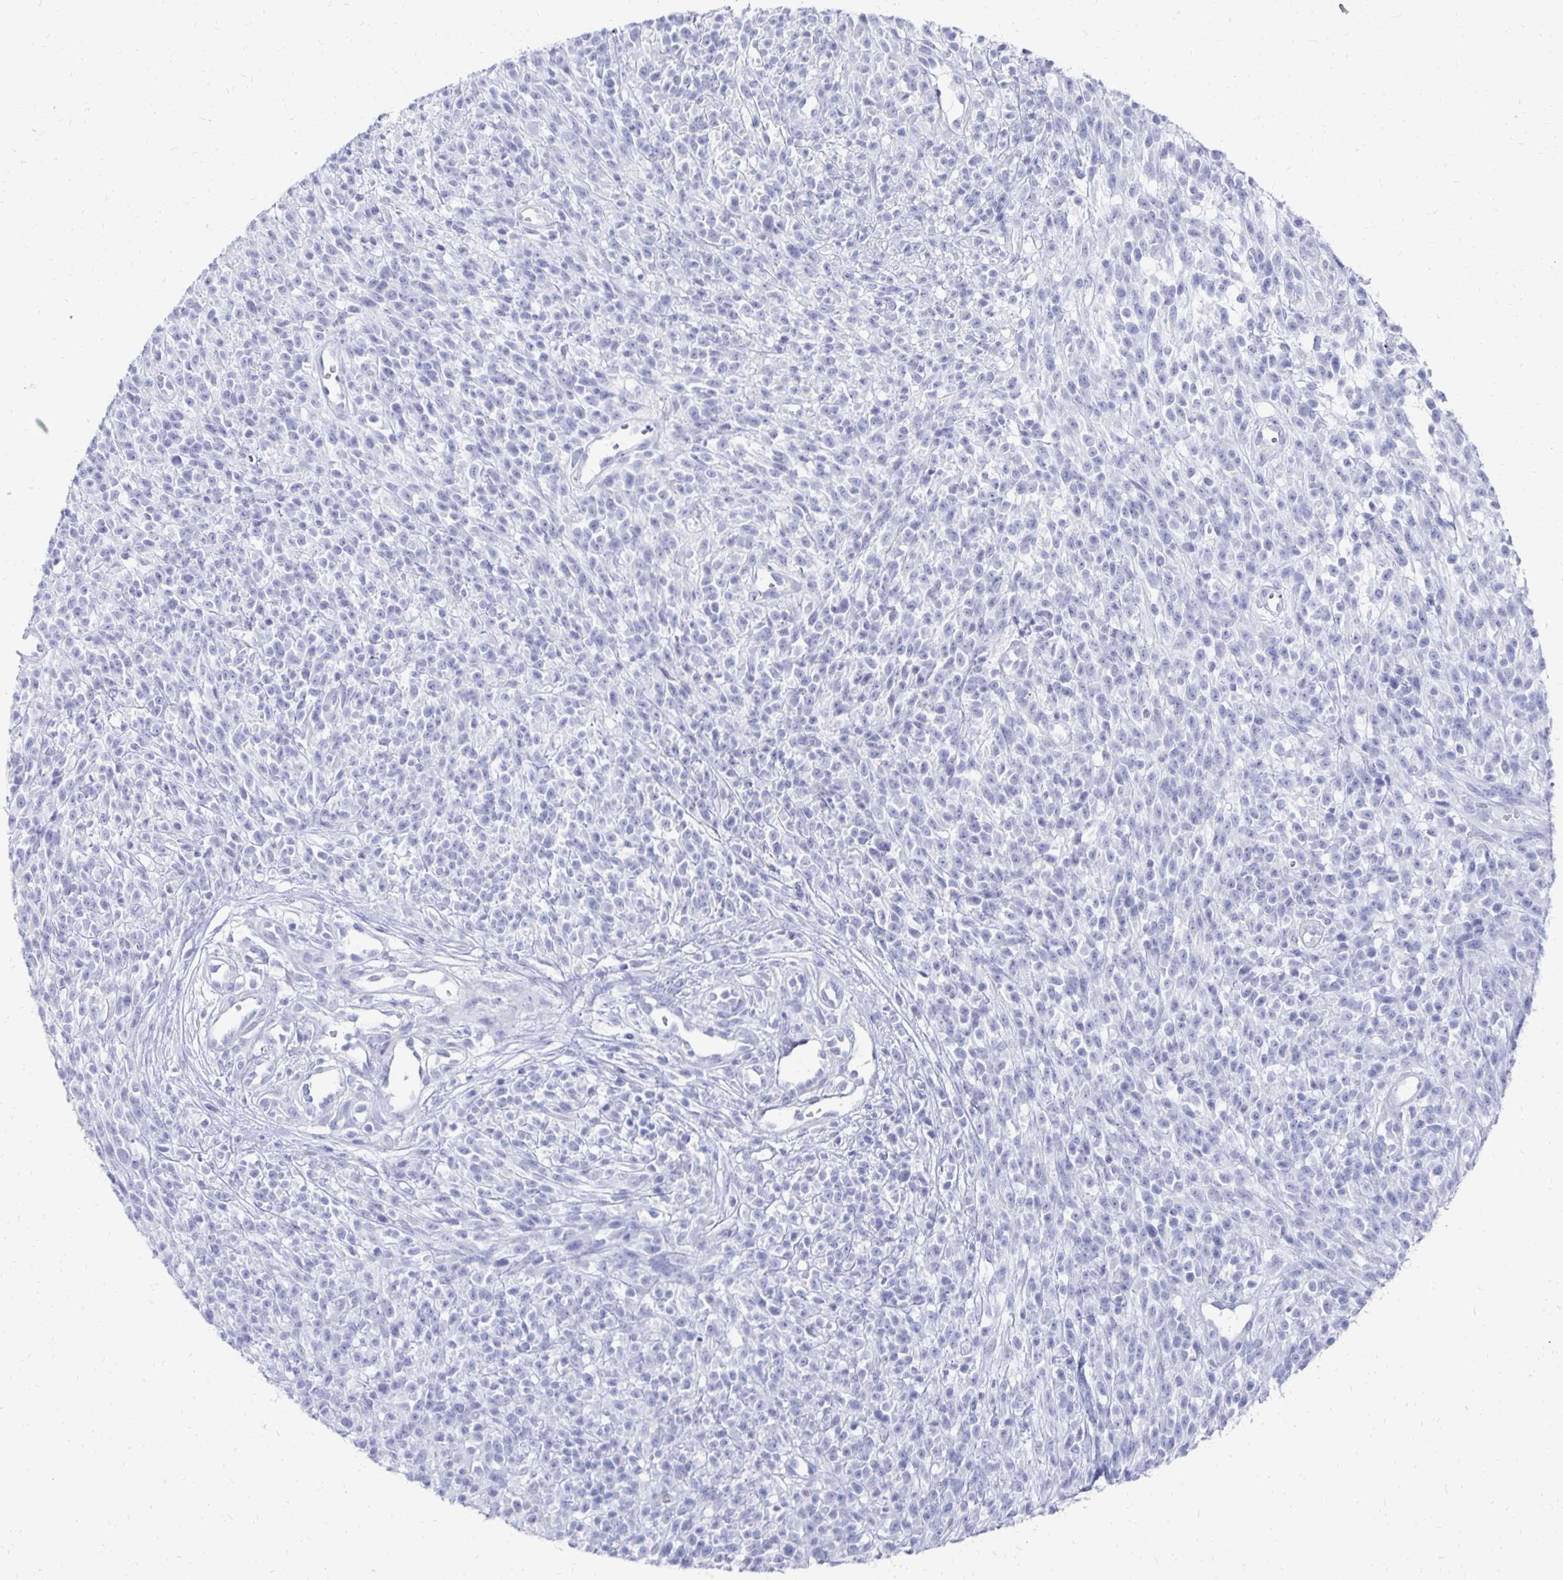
{"staining": {"intensity": "negative", "quantity": "none", "location": "none"}, "tissue": "melanoma", "cell_type": "Tumor cells", "image_type": "cancer", "snomed": [{"axis": "morphology", "description": "Malignant melanoma, NOS"}, {"axis": "topography", "description": "Skin"}, {"axis": "topography", "description": "Skin of trunk"}], "caption": "High power microscopy histopathology image of an IHC histopathology image of melanoma, revealing no significant expression in tumor cells.", "gene": "SYCP3", "patient": {"sex": "male", "age": 74}}